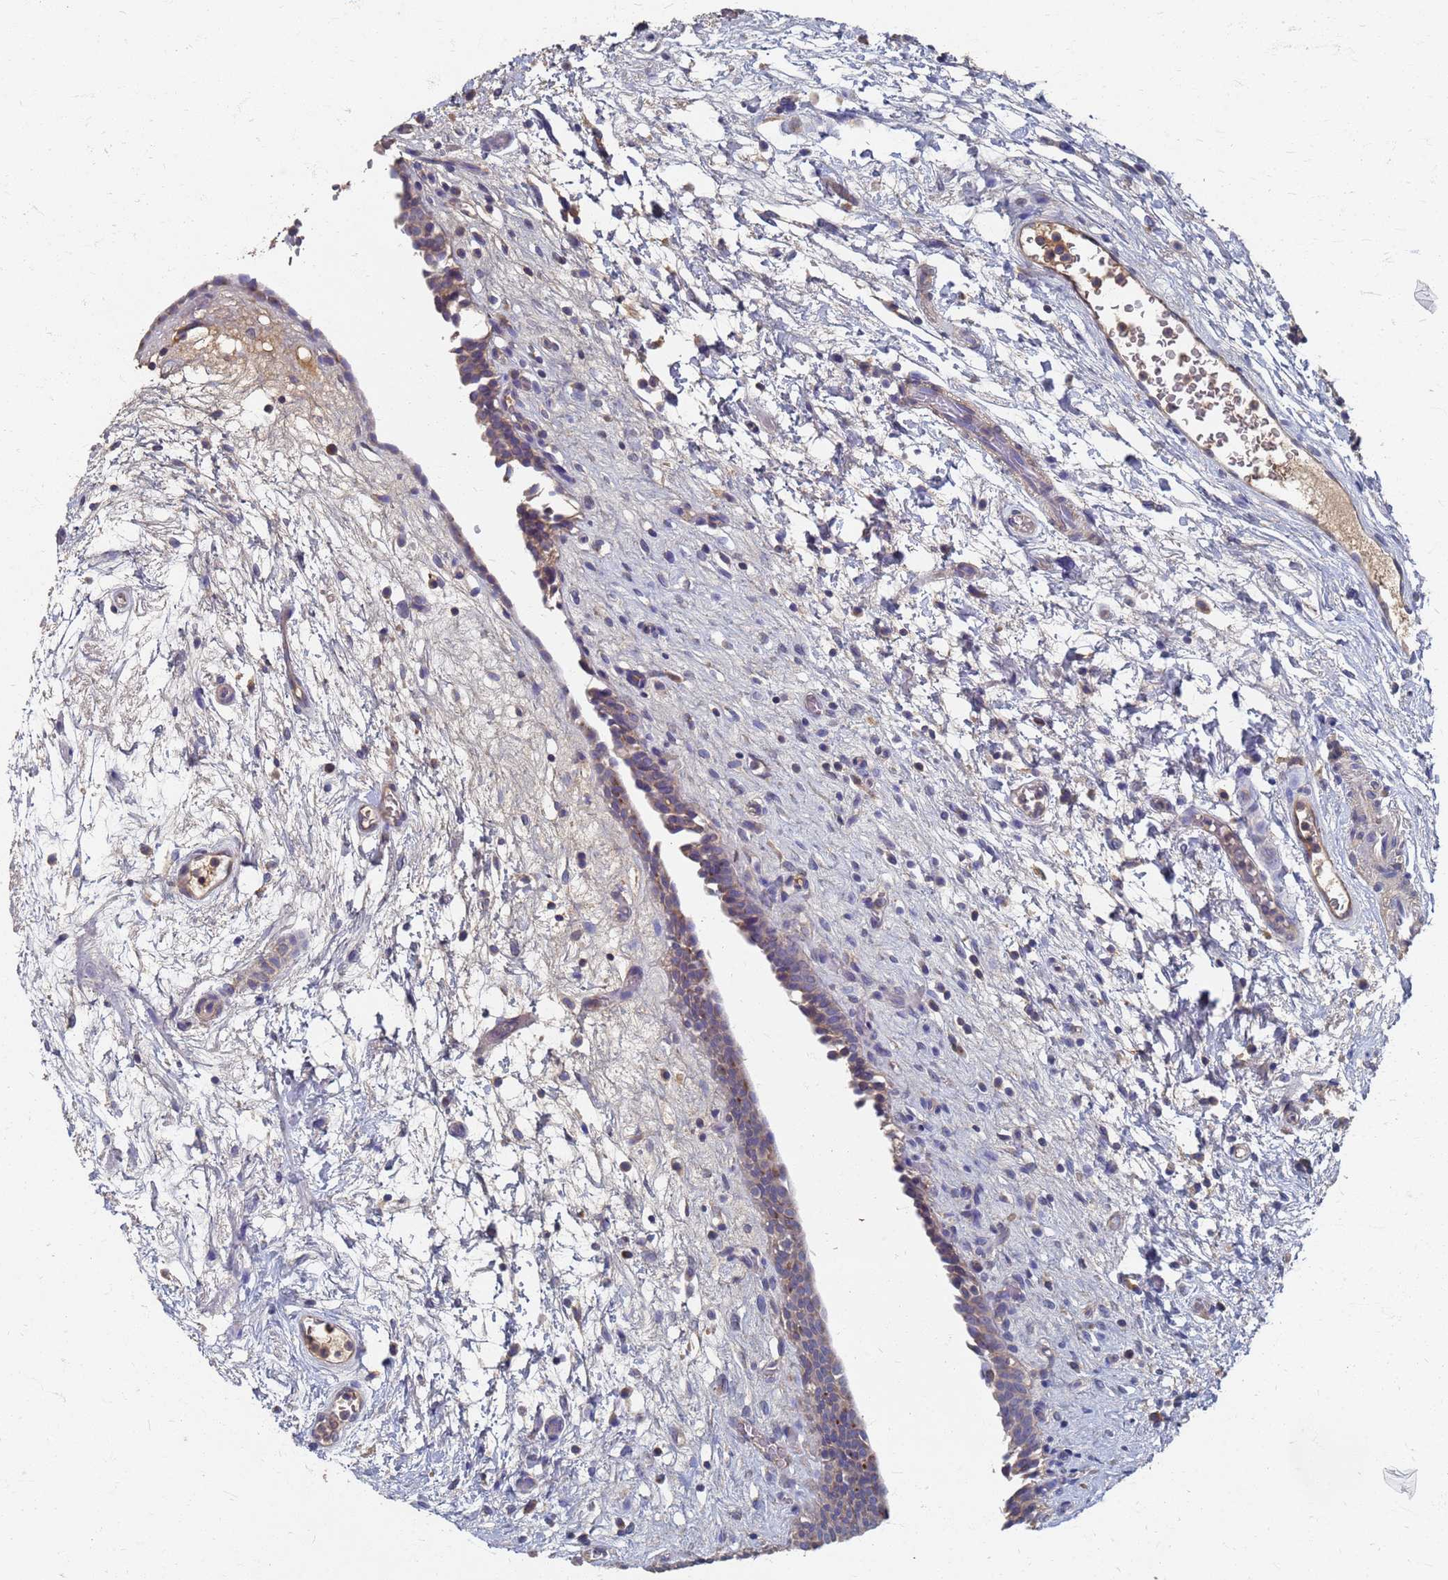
{"staining": {"intensity": "weak", "quantity": "<25%", "location": "cytoplasmic/membranous"}, "tissue": "urinary bladder", "cell_type": "Urothelial cells", "image_type": "normal", "snomed": [{"axis": "morphology", "description": "Normal tissue, NOS"}, {"axis": "topography", "description": "Urinary bladder"}], "caption": "Immunohistochemistry (IHC) micrograph of normal human urinary bladder stained for a protein (brown), which exhibits no positivity in urothelial cells.", "gene": "KRCC1", "patient": {"sex": "male", "age": 83}}